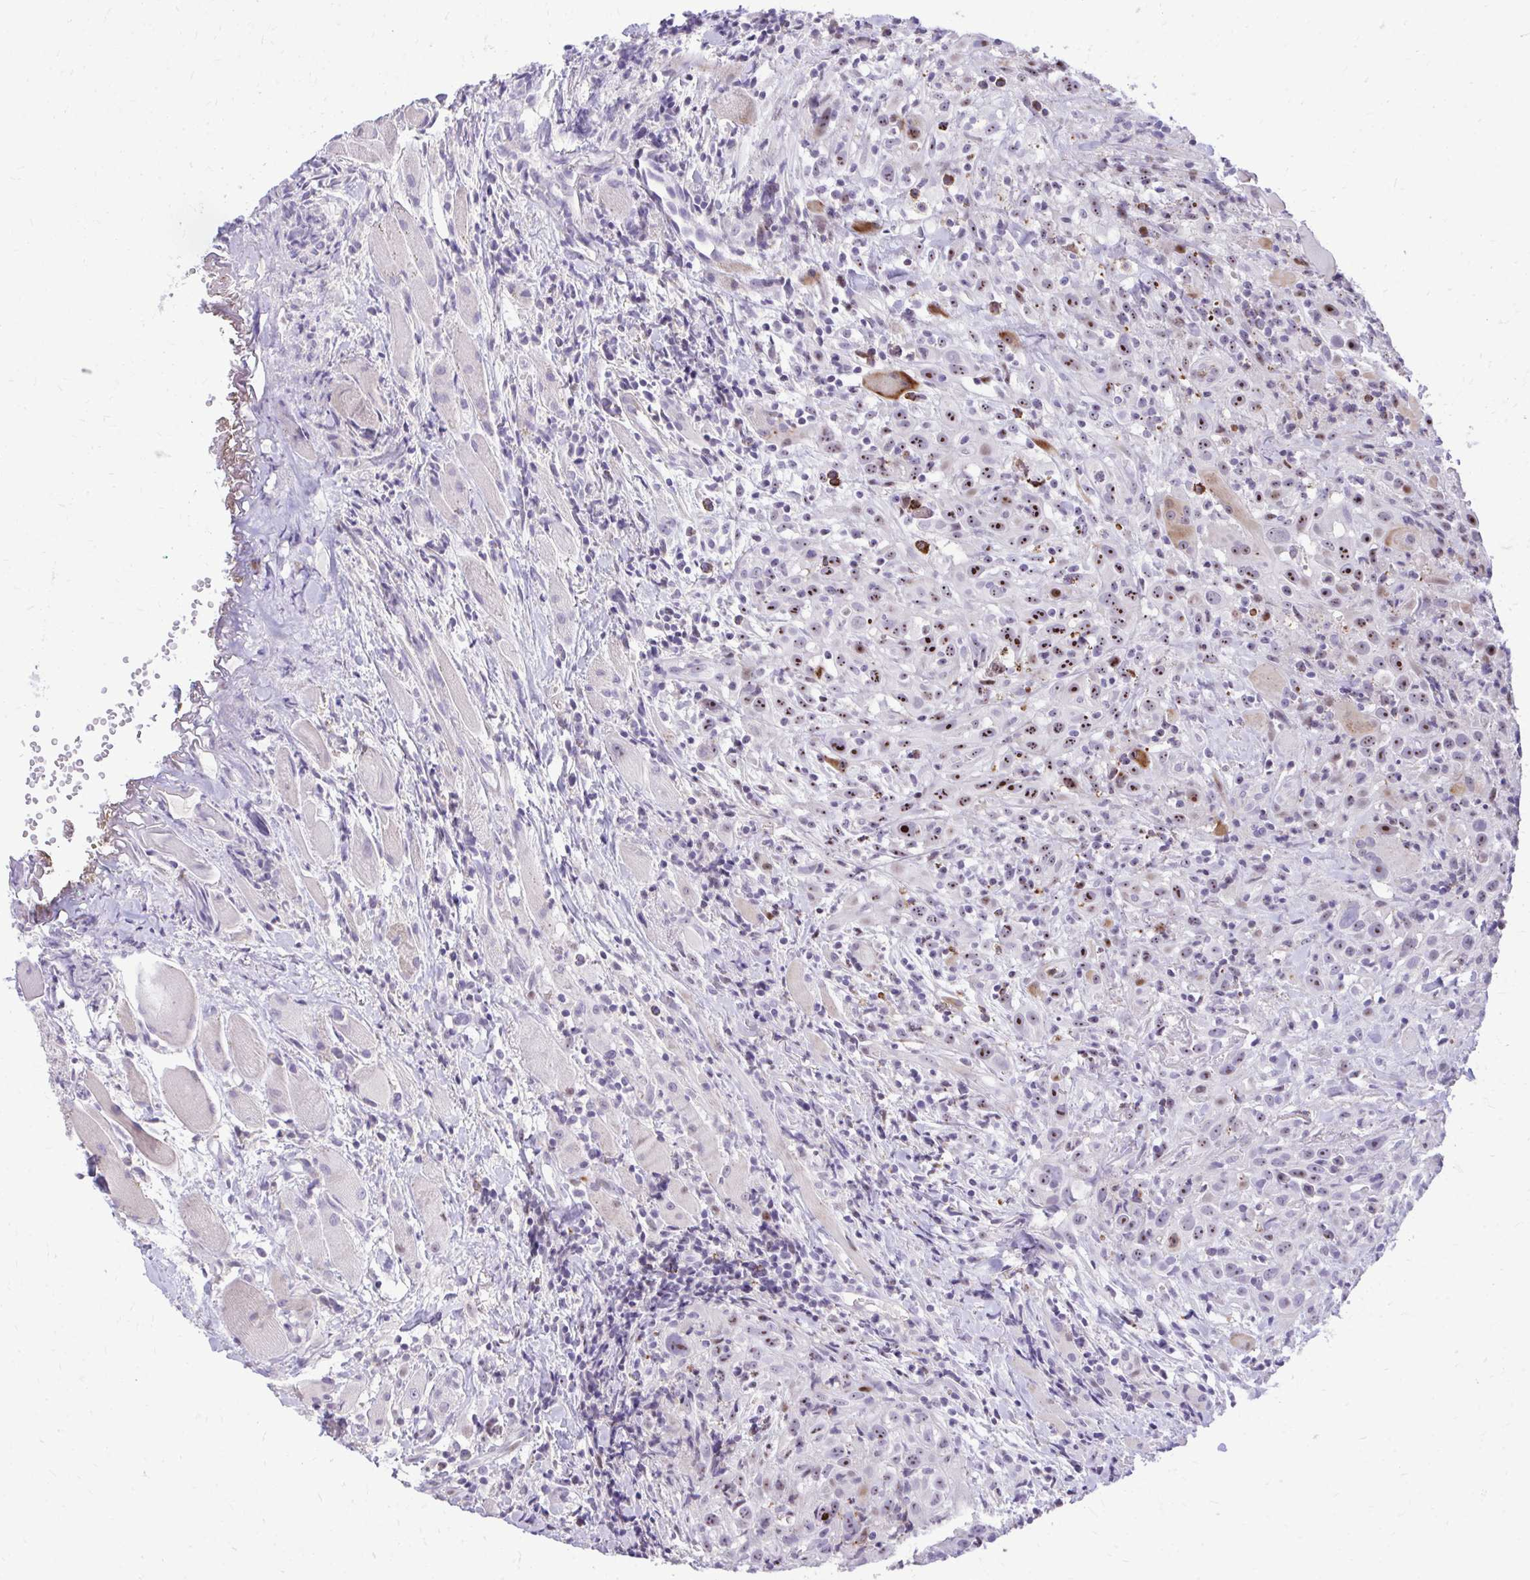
{"staining": {"intensity": "strong", "quantity": "25%-75%", "location": "nuclear"}, "tissue": "head and neck cancer", "cell_type": "Tumor cells", "image_type": "cancer", "snomed": [{"axis": "morphology", "description": "Squamous cell carcinoma, NOS"}, {"axis": "topography", "description": "Head-Neck"}], "caption": "The image displays immunohistochemical staining of head and neck cancer. There is strong nuclear expression is appreciated in about 25%-75% of tumor cells.", "gene": "DLX4", "patient": {"sex": "female", "age": 95}}